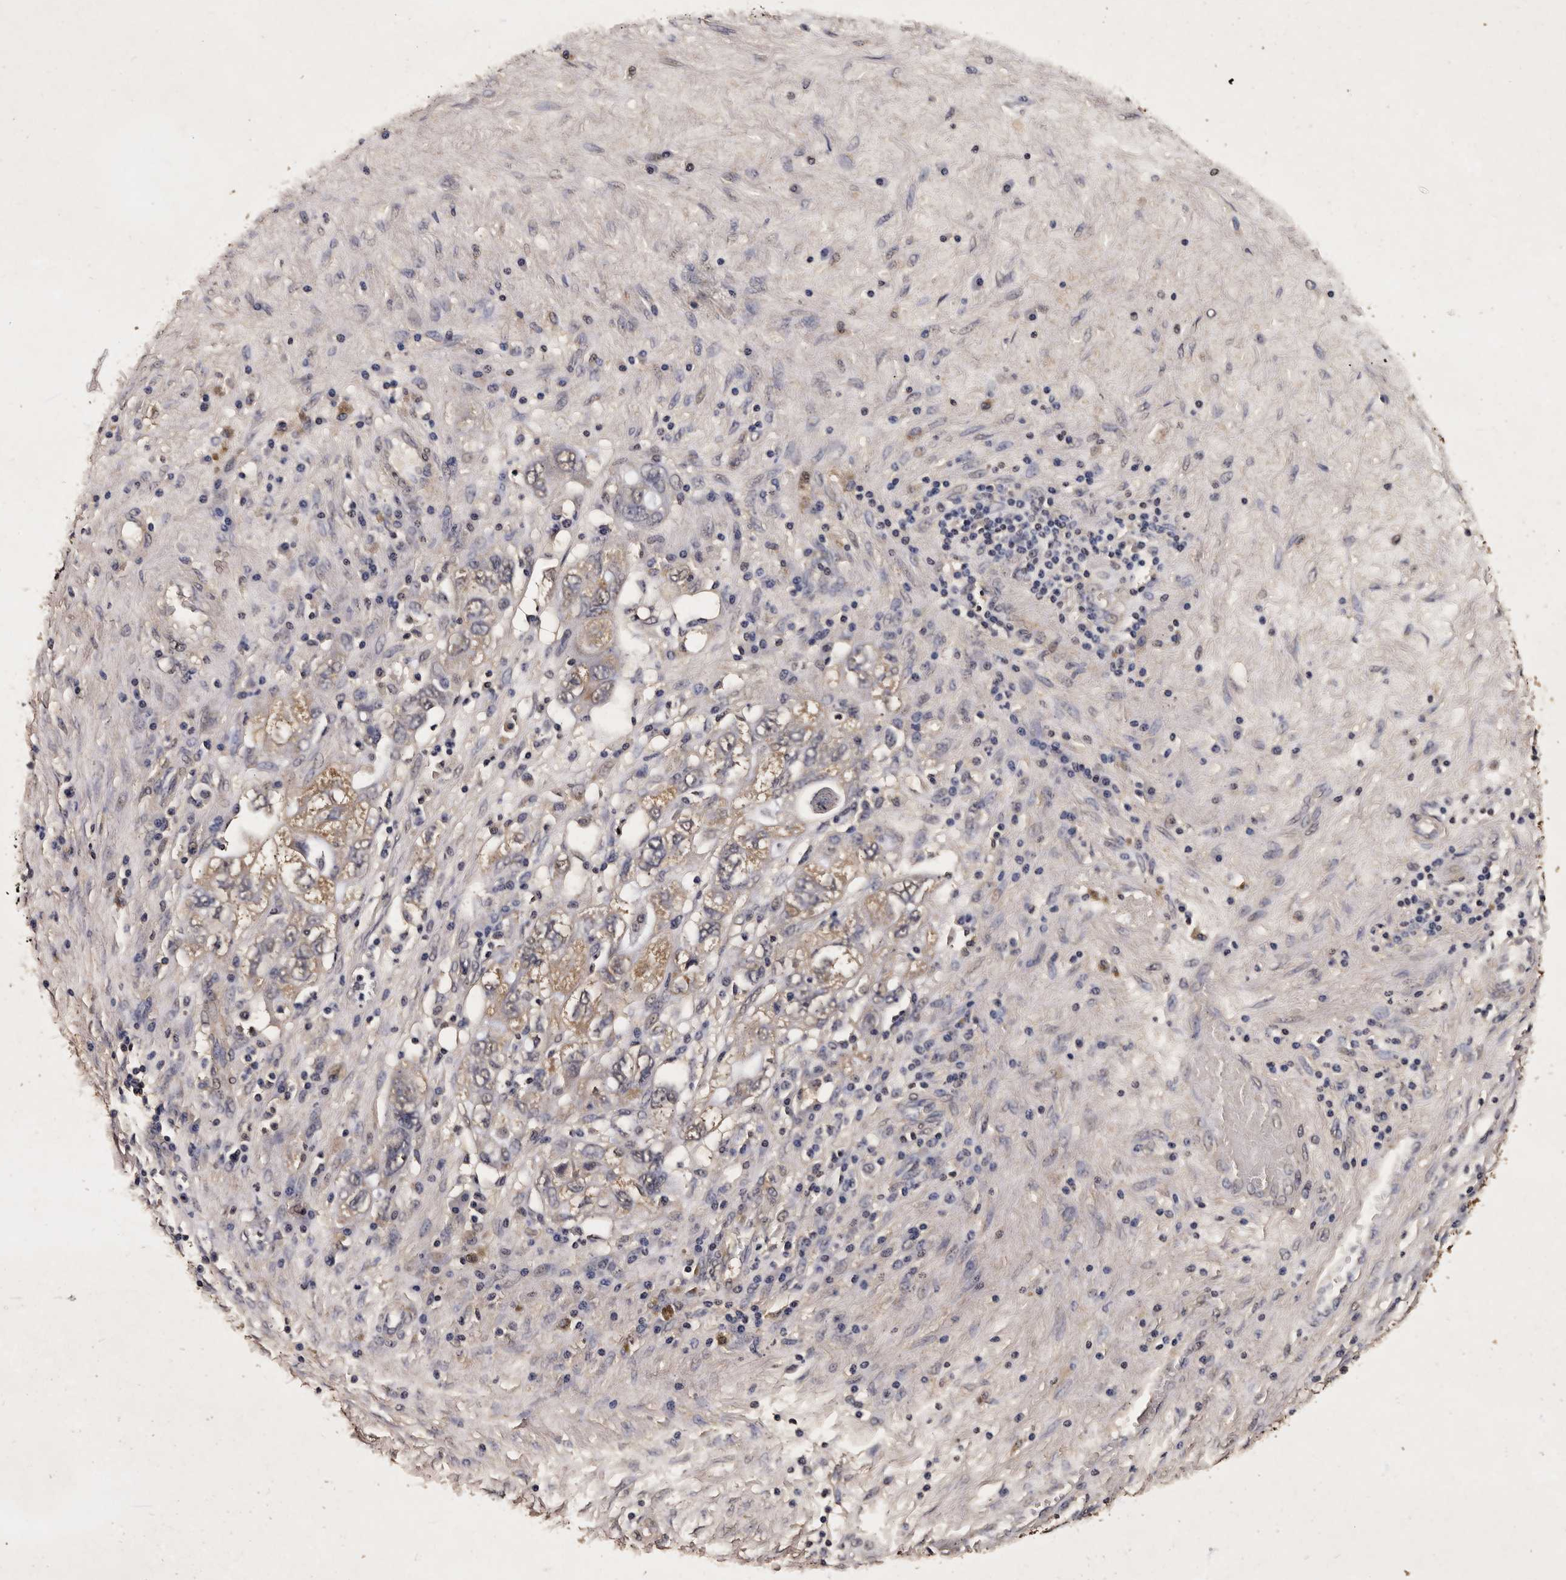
{"staining": {"intensity": "weak", "quantity": ">75%", "location": "cytoplasmic/membranous"}, "tissue": "ovarian cancer", "cell_type": "Tumor cells", "image_type": "cancer", "snomed": [{"axis": "morphology", "description": "Carcinoma, NOS"}, {"axis": "morphology", "description": "Cystadenocarcinoma, serous, NOS"}, {"axis": "topography", "description": "Ovary"}], "caption": "Immunohistochemical staining of human ovarian cancer (carcinoma) shows weak cytoplasmic/membranous protein staining in approximately >75% of tumor cells.", "gene": "PARS2", "patient": {"sex": "female", "age": 69}}